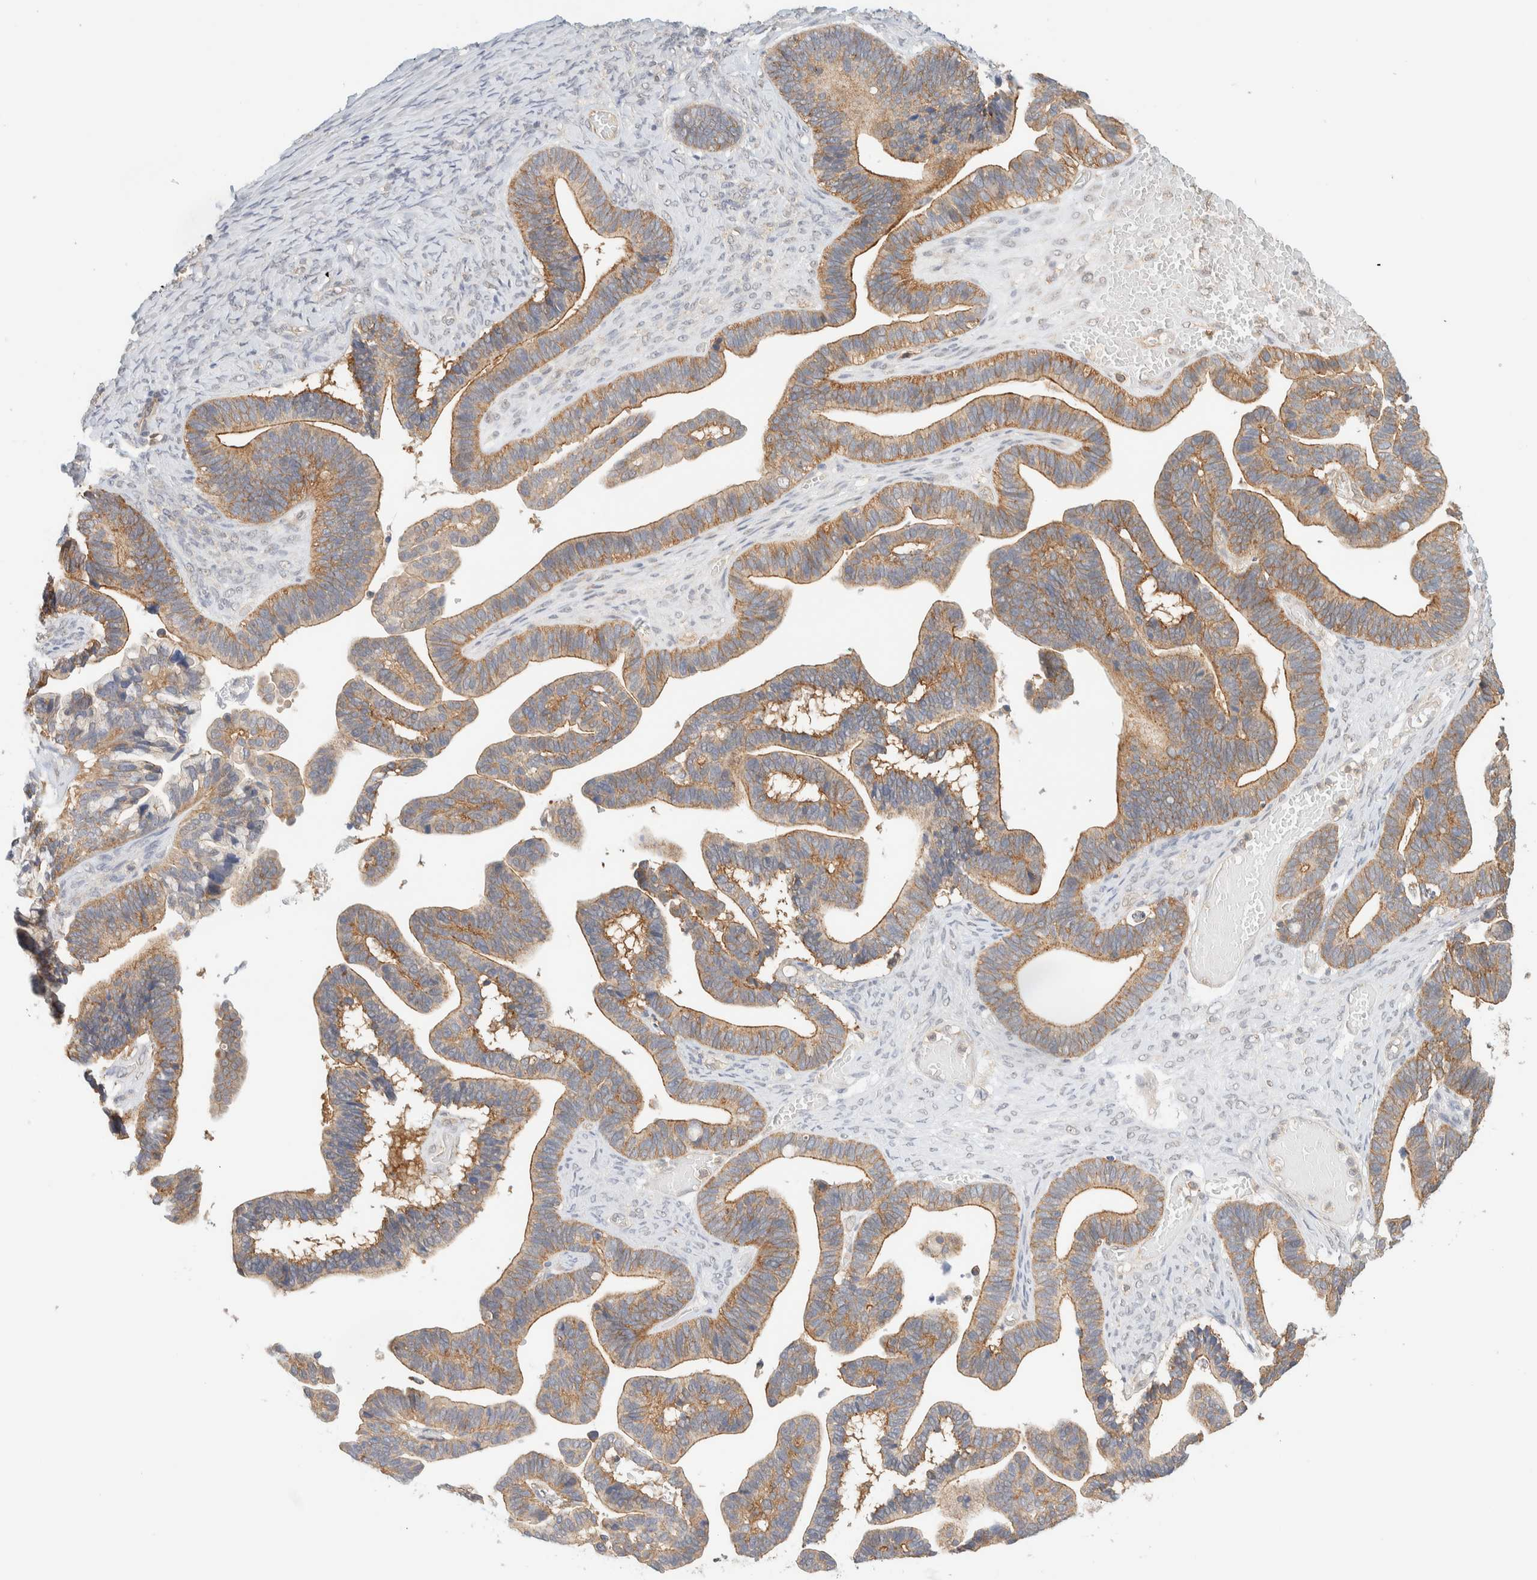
{"staining": {"intensity": "moderate", "quantity": ">75%", "location": "cytoplasmic/membranous"}, "tissue": "ovarian cancer", "cell_type": "Tumor cells", "image_type": "cancer", "snomed": [{"axis": "morphology", "description": "Cystadenocarcinoma, serous, NOS"}, {"axis": "topography", "description": "Ovary"}], "caption": "Ovarian cancer tissue exhibits moderate cytoplasmic/membranous expression in about >75% of tumor cells, visualized by immunohistochemistry.", "gene": "TBC1D8B", "patient": {"sex": "female", "age": 56}}